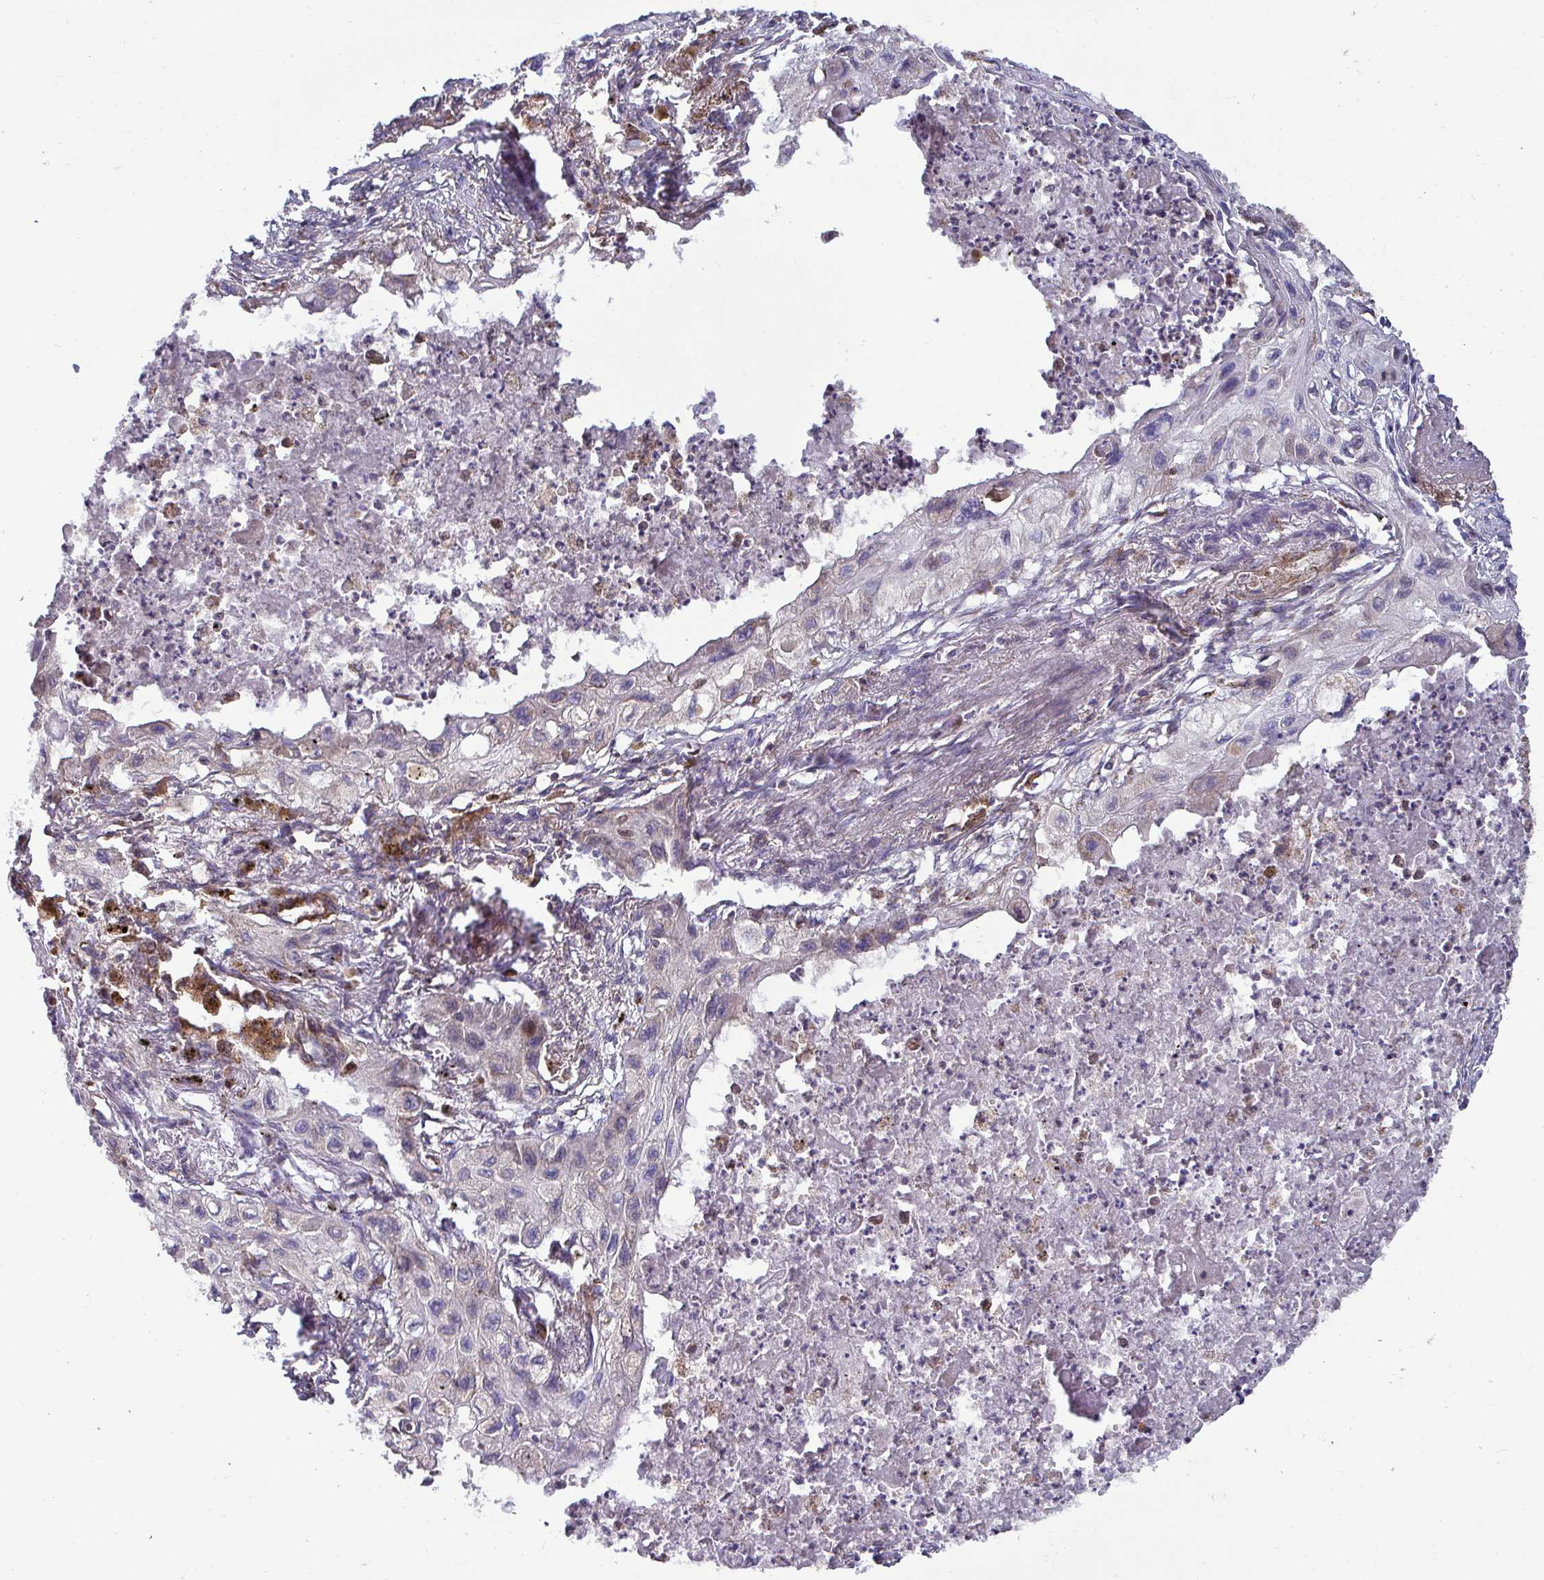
{"staining": {"intensity": "moderate", "quantity": "<25%", "location": "cytoplasmic/membranous"}, "tissue": "lung cancer", "cell_type": "Tumor cells", "image_type": "cancer", "snomed": [{"axis": "morphology", "description": "Squamous cell carcinoma, NOS"}, {"axis": "topography", "description": "Lung"}], "caption": "Immunohistochemistry (IHC) (DAB) staining of squamous cell carcinoma (lung) exhibits moderate cytoplasmic/membranous protein staining in approximately <25% of tumor cells.", "gene": "SPRY1", "patient": {"sex": "male", "age": 71}}